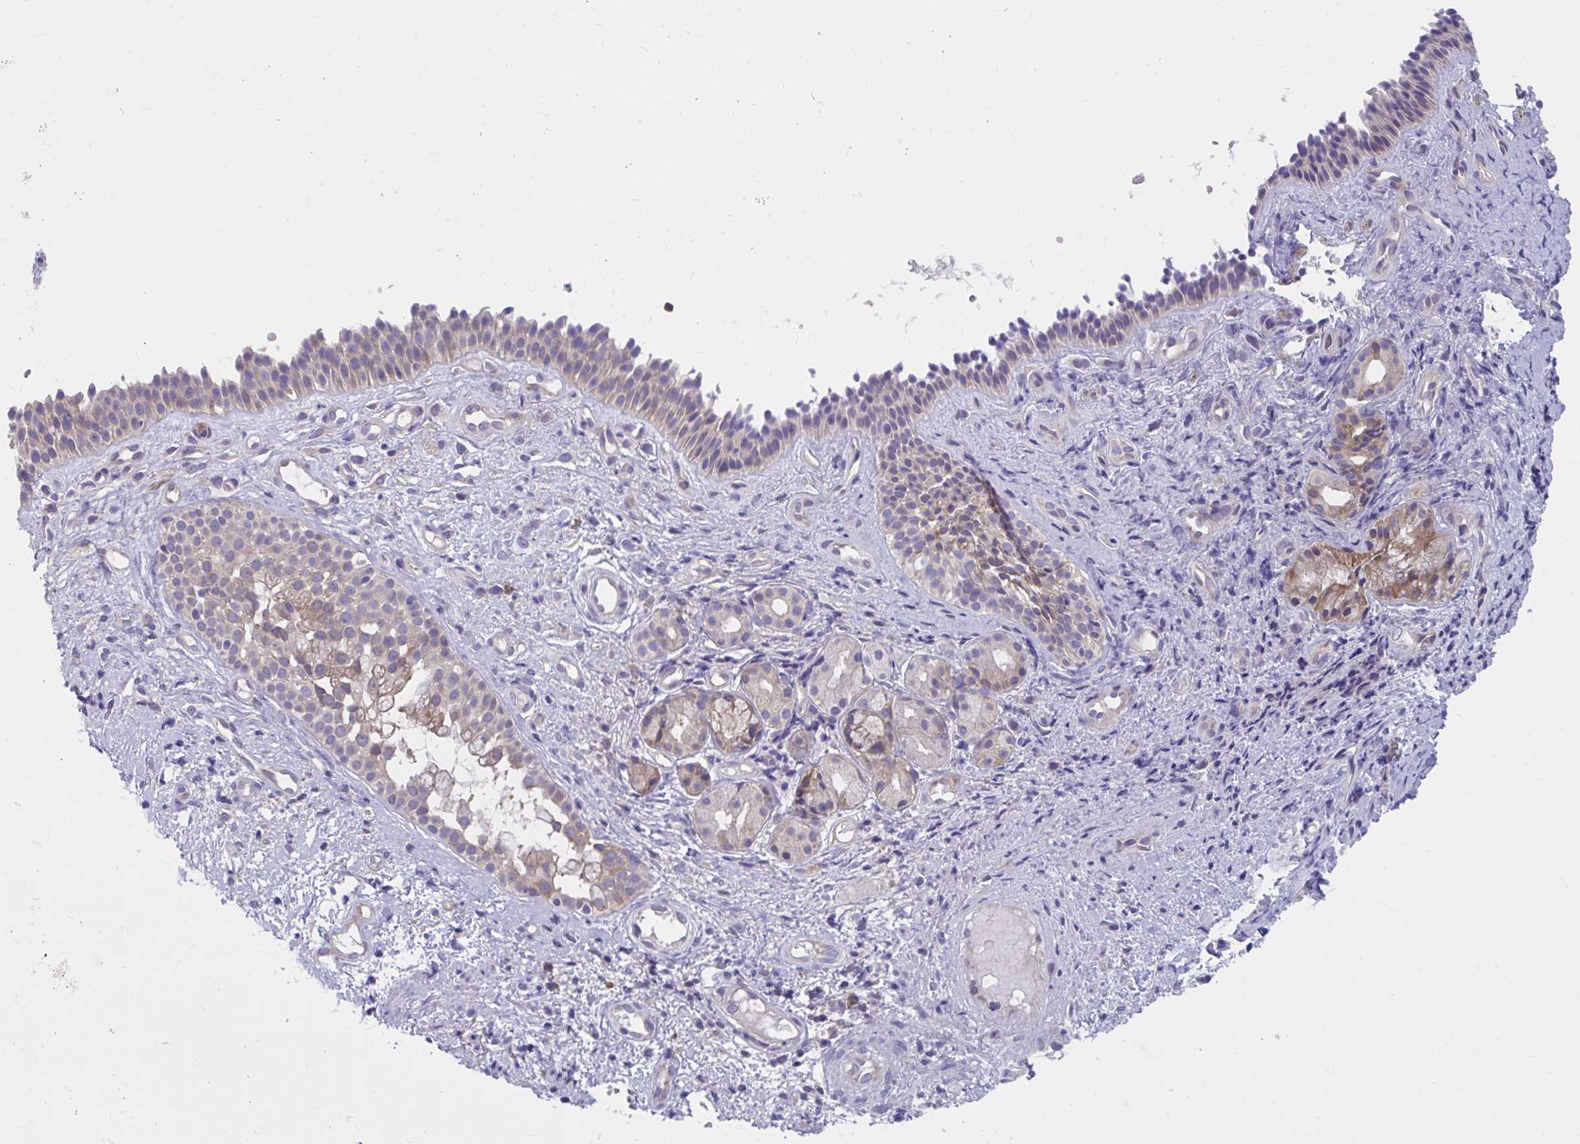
{"staining": {"intensity": "weak", "quantity": "25%-75%", "location": "cytoplasmic/membranous"}, "tissue": "nasopharynx", "cell_type": "Respiratory epithelial cells", "image_type": "normal", "snomed": [{"axis": "morphology", "description": "Normal tissue, NOS"}, {"axis": "morphology", "description": "Inflammation, NOS"}, {"axis": "topography", "description": "Nasopharynx"}], "caption": "The immunohistochemical stain shows weak cytoplasmic/membranous positivity in respiratory epithelial cells of unremarkable nasopharynx.", "gene": "PCDHB7", "patient": {"sex": "male", "age": 54}}